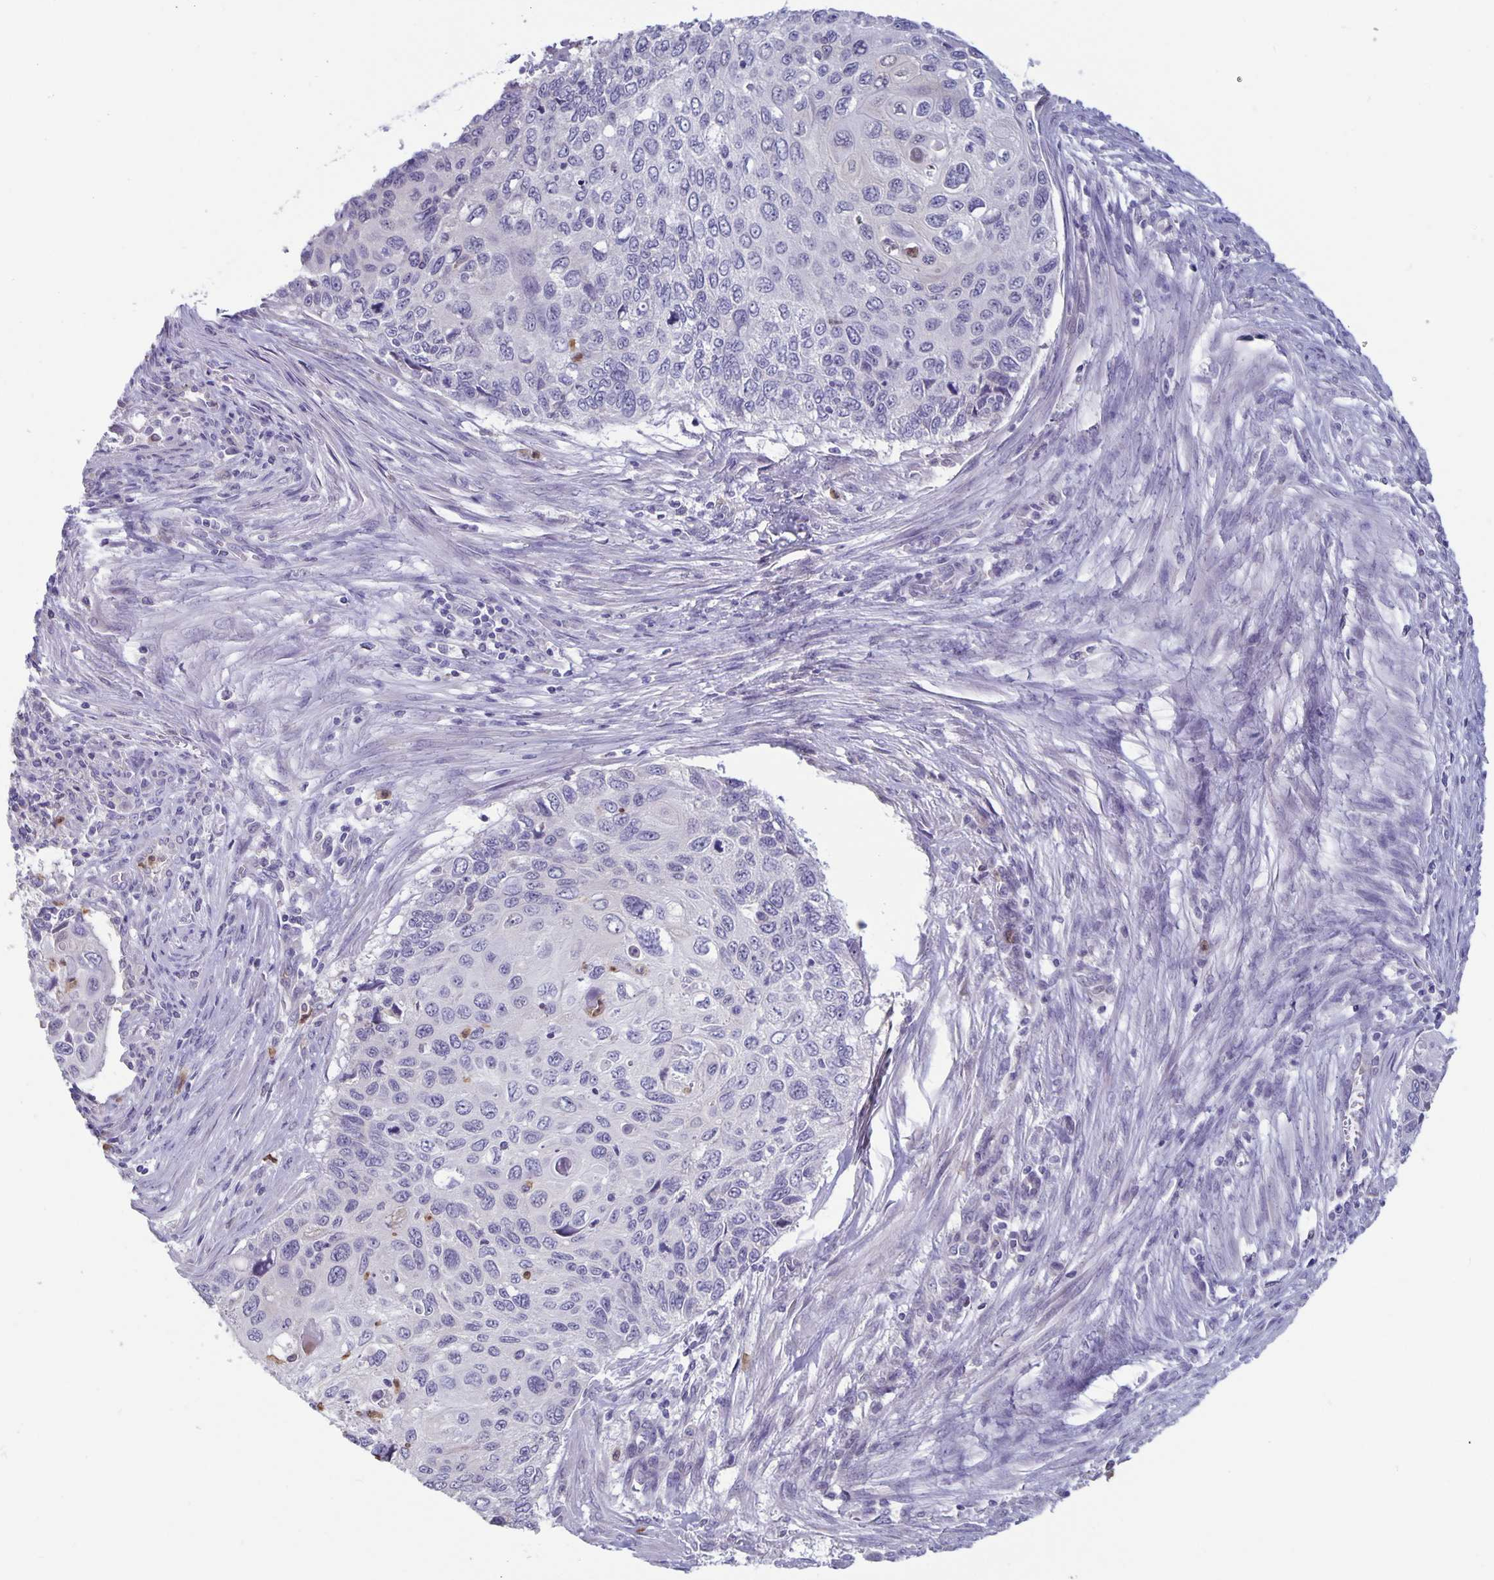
{"staining": {"intensity": "negative", "quantity": "none", "location": "none"}, "tissue": "cervical cancer", "cell_type": "Tumor cells", "image_type": "cancer", "snomed": [{"axis": "morphology", "description": "Squamous cell carcinoma, NOS"}, {"axis": "topography", "description": "Cervix"}], "caption": "Immunohistochemistry image of human squamous cell carcinoma (cervical) stained for a protein (brown), which displays no staining in tumor cells.", "gene": "PLCB3", "patient": {"sex": "female", "age": 70}}